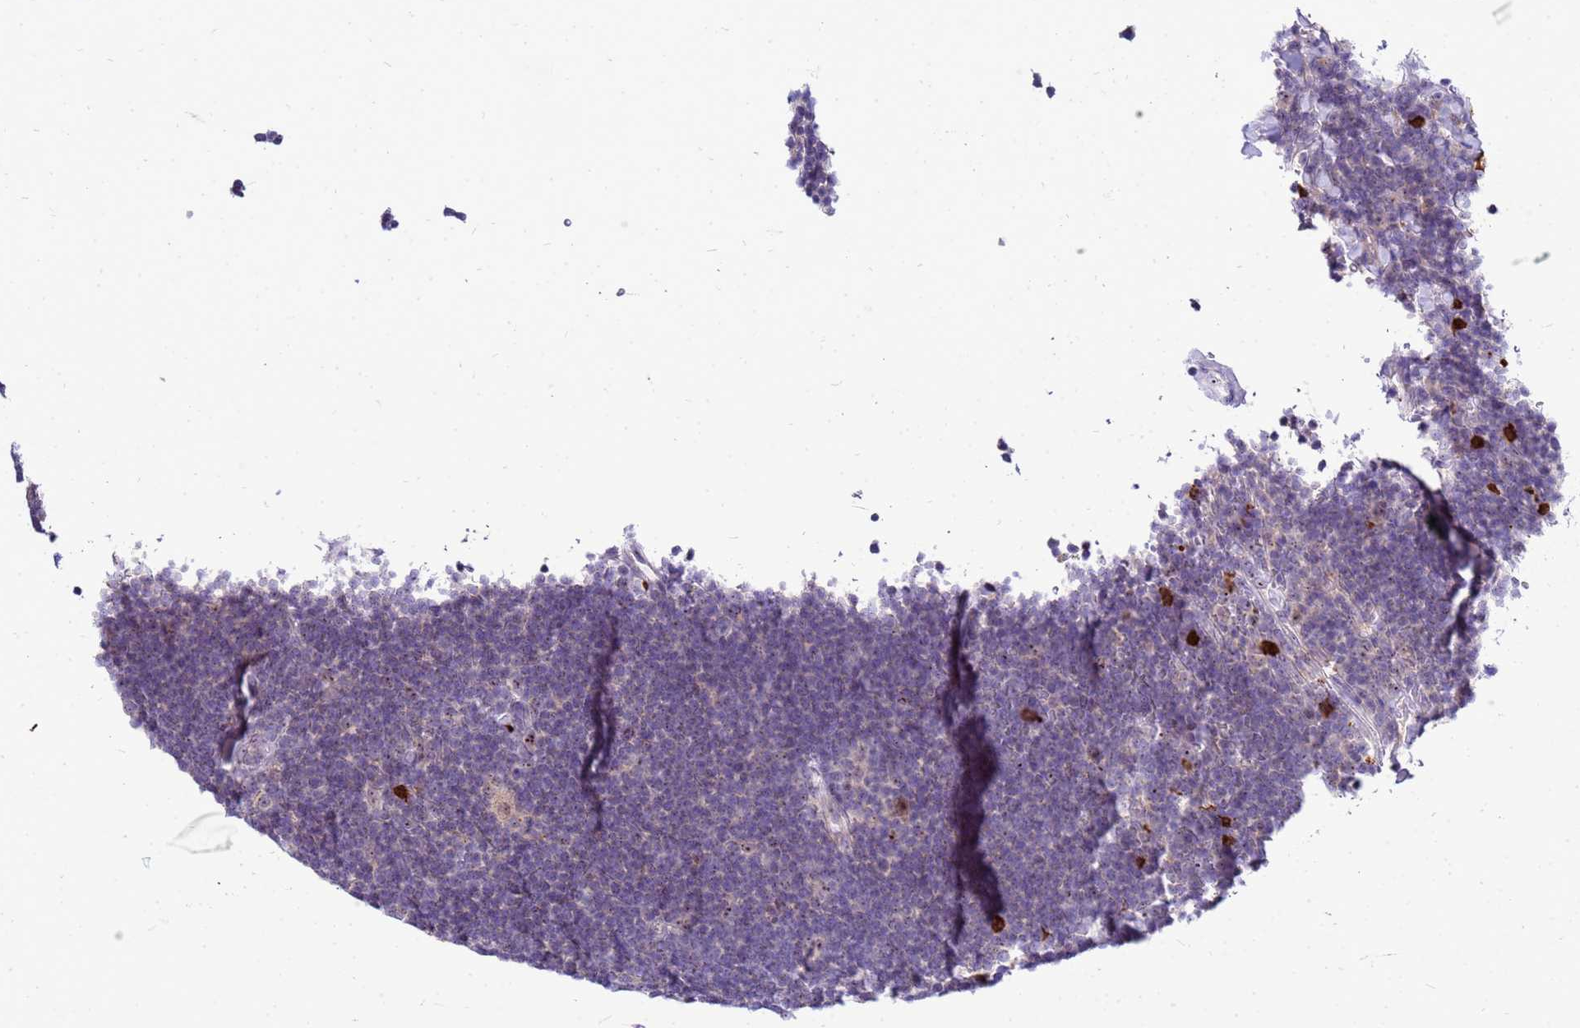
{"staining": {"intensity": "weak", "quantity": ">75%", "location": "cytoplasmic/membranous,nuclear"}, "tissue": "lymphoma", "cell_type": "Tumor cells", "image_type": "cancer", "snomed": [{"axis": "morphology", "description": "Hodgkin's disease, NOS"}, {"axis": "topography", "description": "Lymph node"}], "caption": "A brown stain highlights weak cytoplasmic/membranous and nuclear positivity of a protein in Hodgkin's disease tumor cells.", "gene": "VPS4B", "patient": {"sex": "female", "age": 57}}